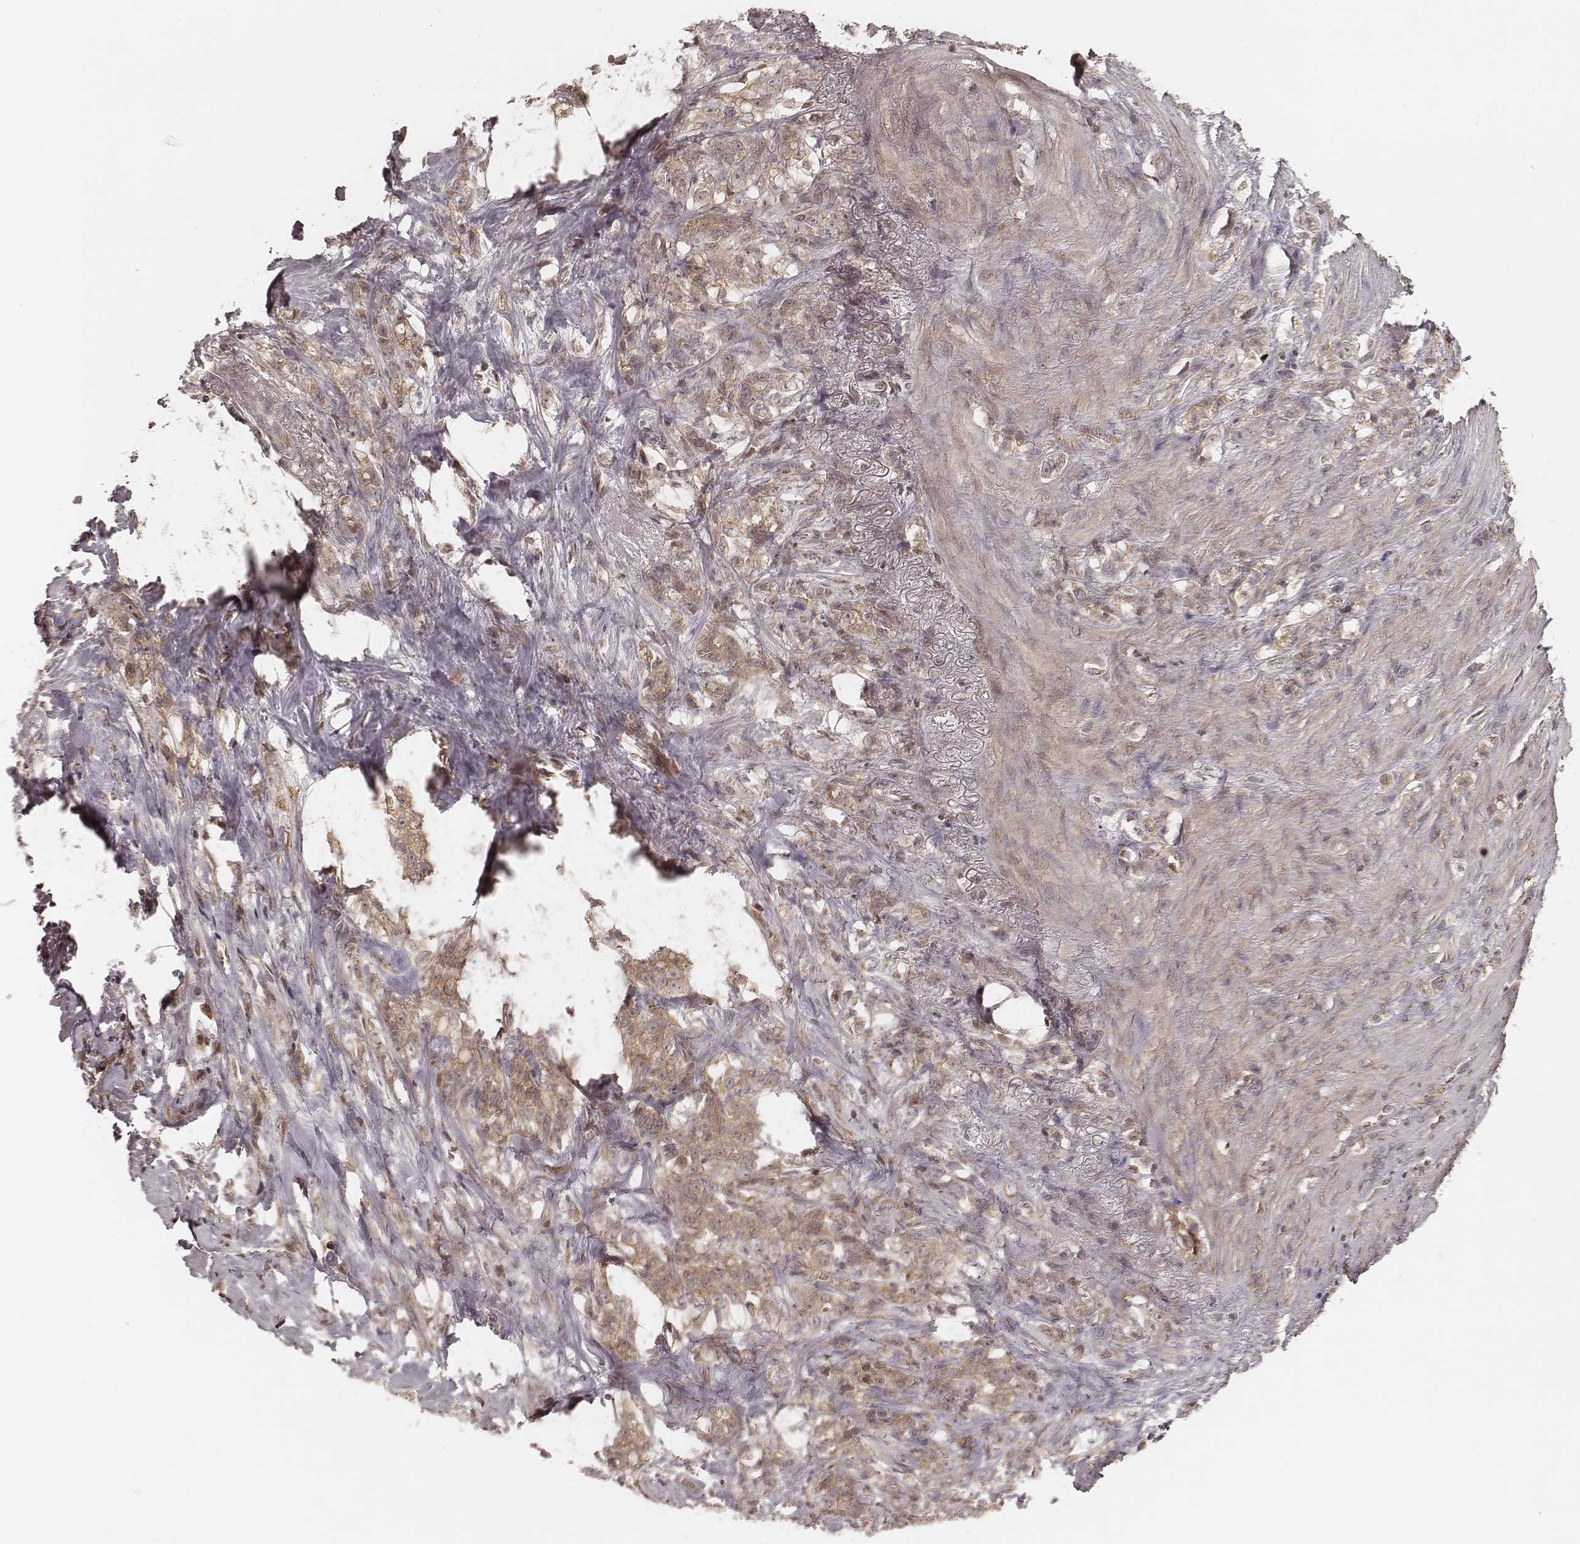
{"staining": {"intensity": "moderate", "quantity": ">75%", "location": "cytoplasmic/membranous"}, "tissue": "stomach cancer", "cell_type": "Tumor cells", "image_type": "cancer", "snomed": [{"axis": "morphology", "description": "Adenocarcinoma, NOS"}, {"axis": "topography", "description": "Stomach, lower"}], "caption": "High-magnification brightfield microscopy of stomach cancer stained with DAB (brown) and counterstained with hematoxylin (blue). tumor cells exhibit moderate cytoplasmic/membranous staining is seen in about>75% of cells.", "gene": "MYO19", "patient": {"sex": "male", "age": 88}}